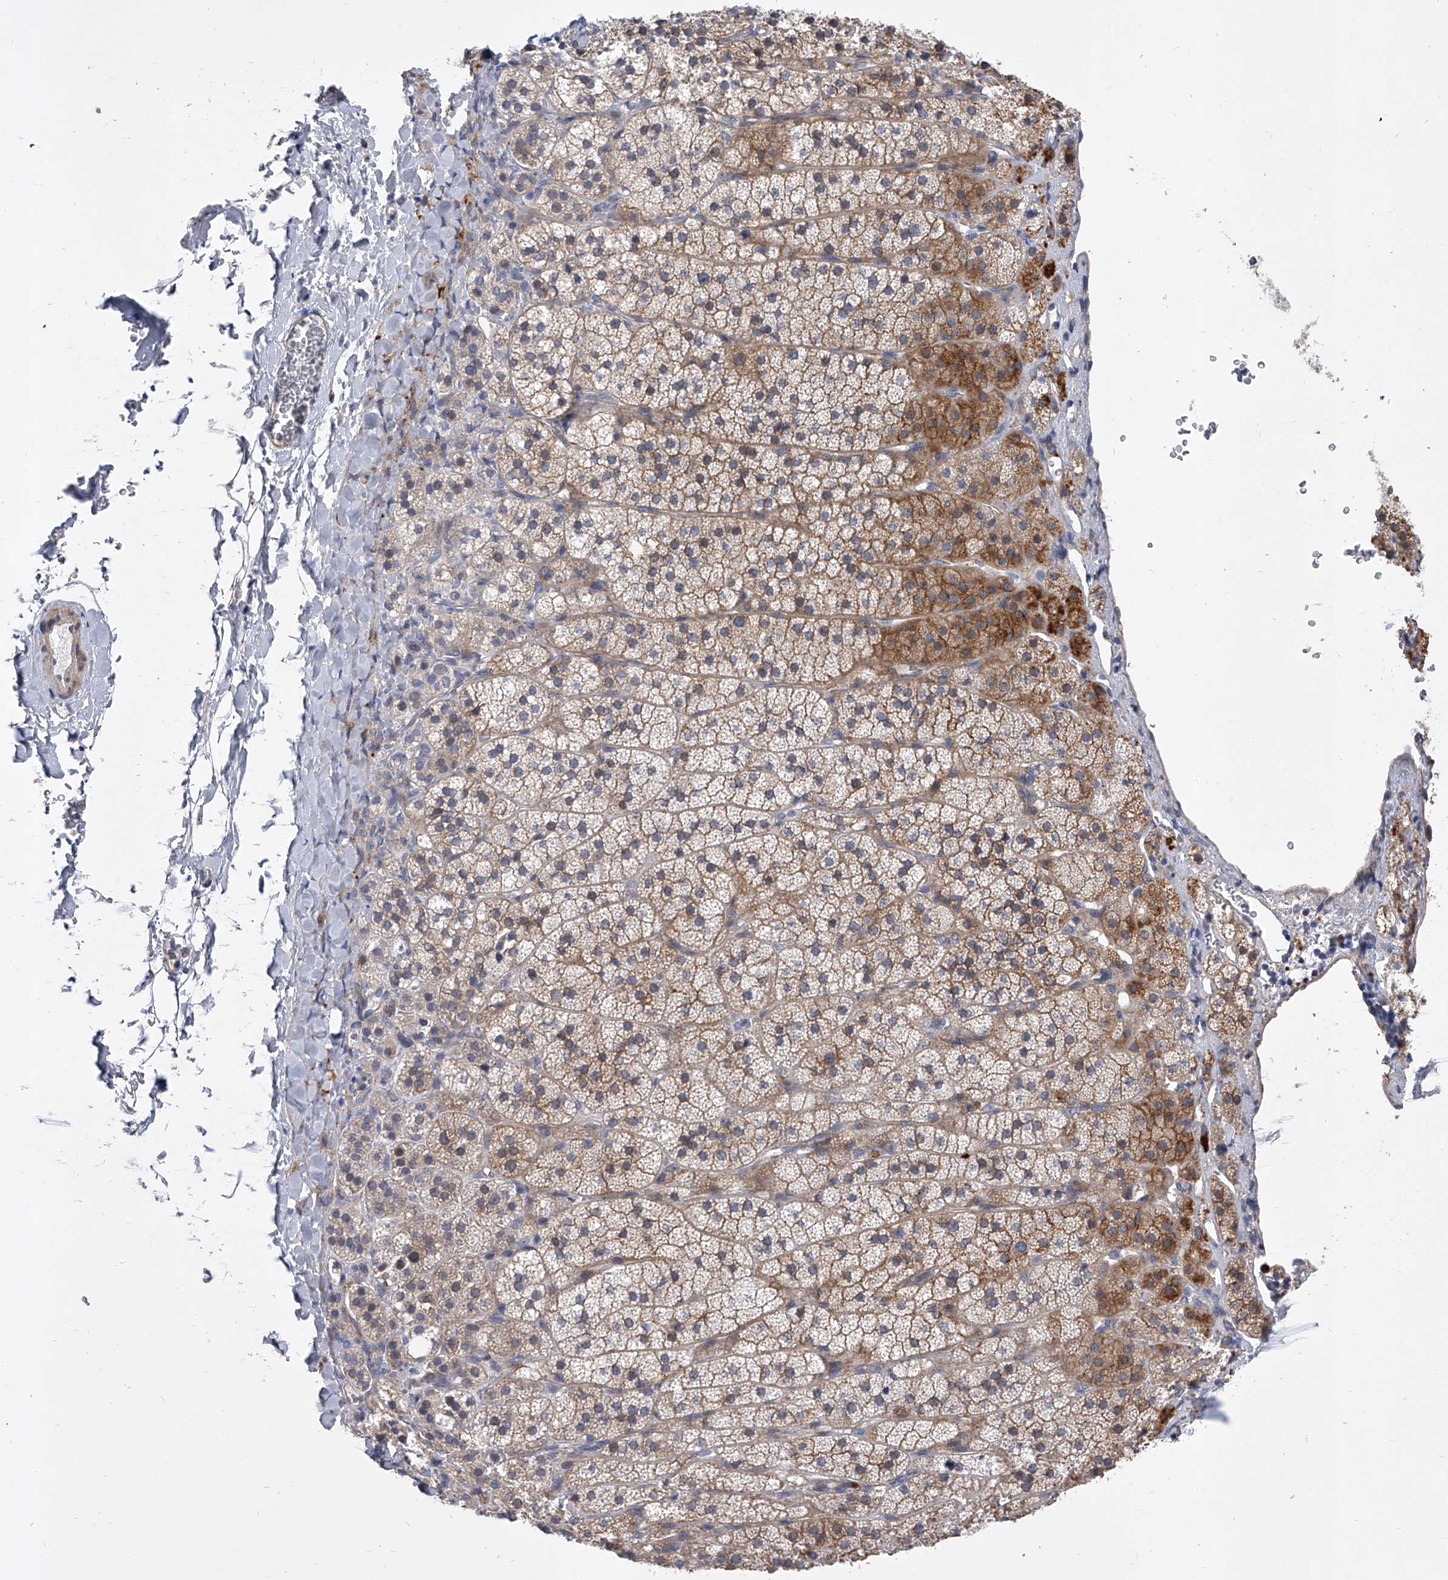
{"staining": {"intensity": "moderate", "quantity": ">75%", "location": "cytoplasmic/membranous"}, "tissue": "adrenal gland", "cell_type": "Glandular cells", "image_type": "normal", "snomed": [{"axis": "morphology", "description": "Normal tissue, NOS"}, {"axis": "topography", "description": "Adrenal gland"}], "caption": "Human adrenal gland stained for a protein (brown) demonstrates moderate cytoplasmic/membranous positive staining in about >75% of glandular cells.", "gene": "ENSG00000250424", "patient": {"sex": "female", "age": 44}}